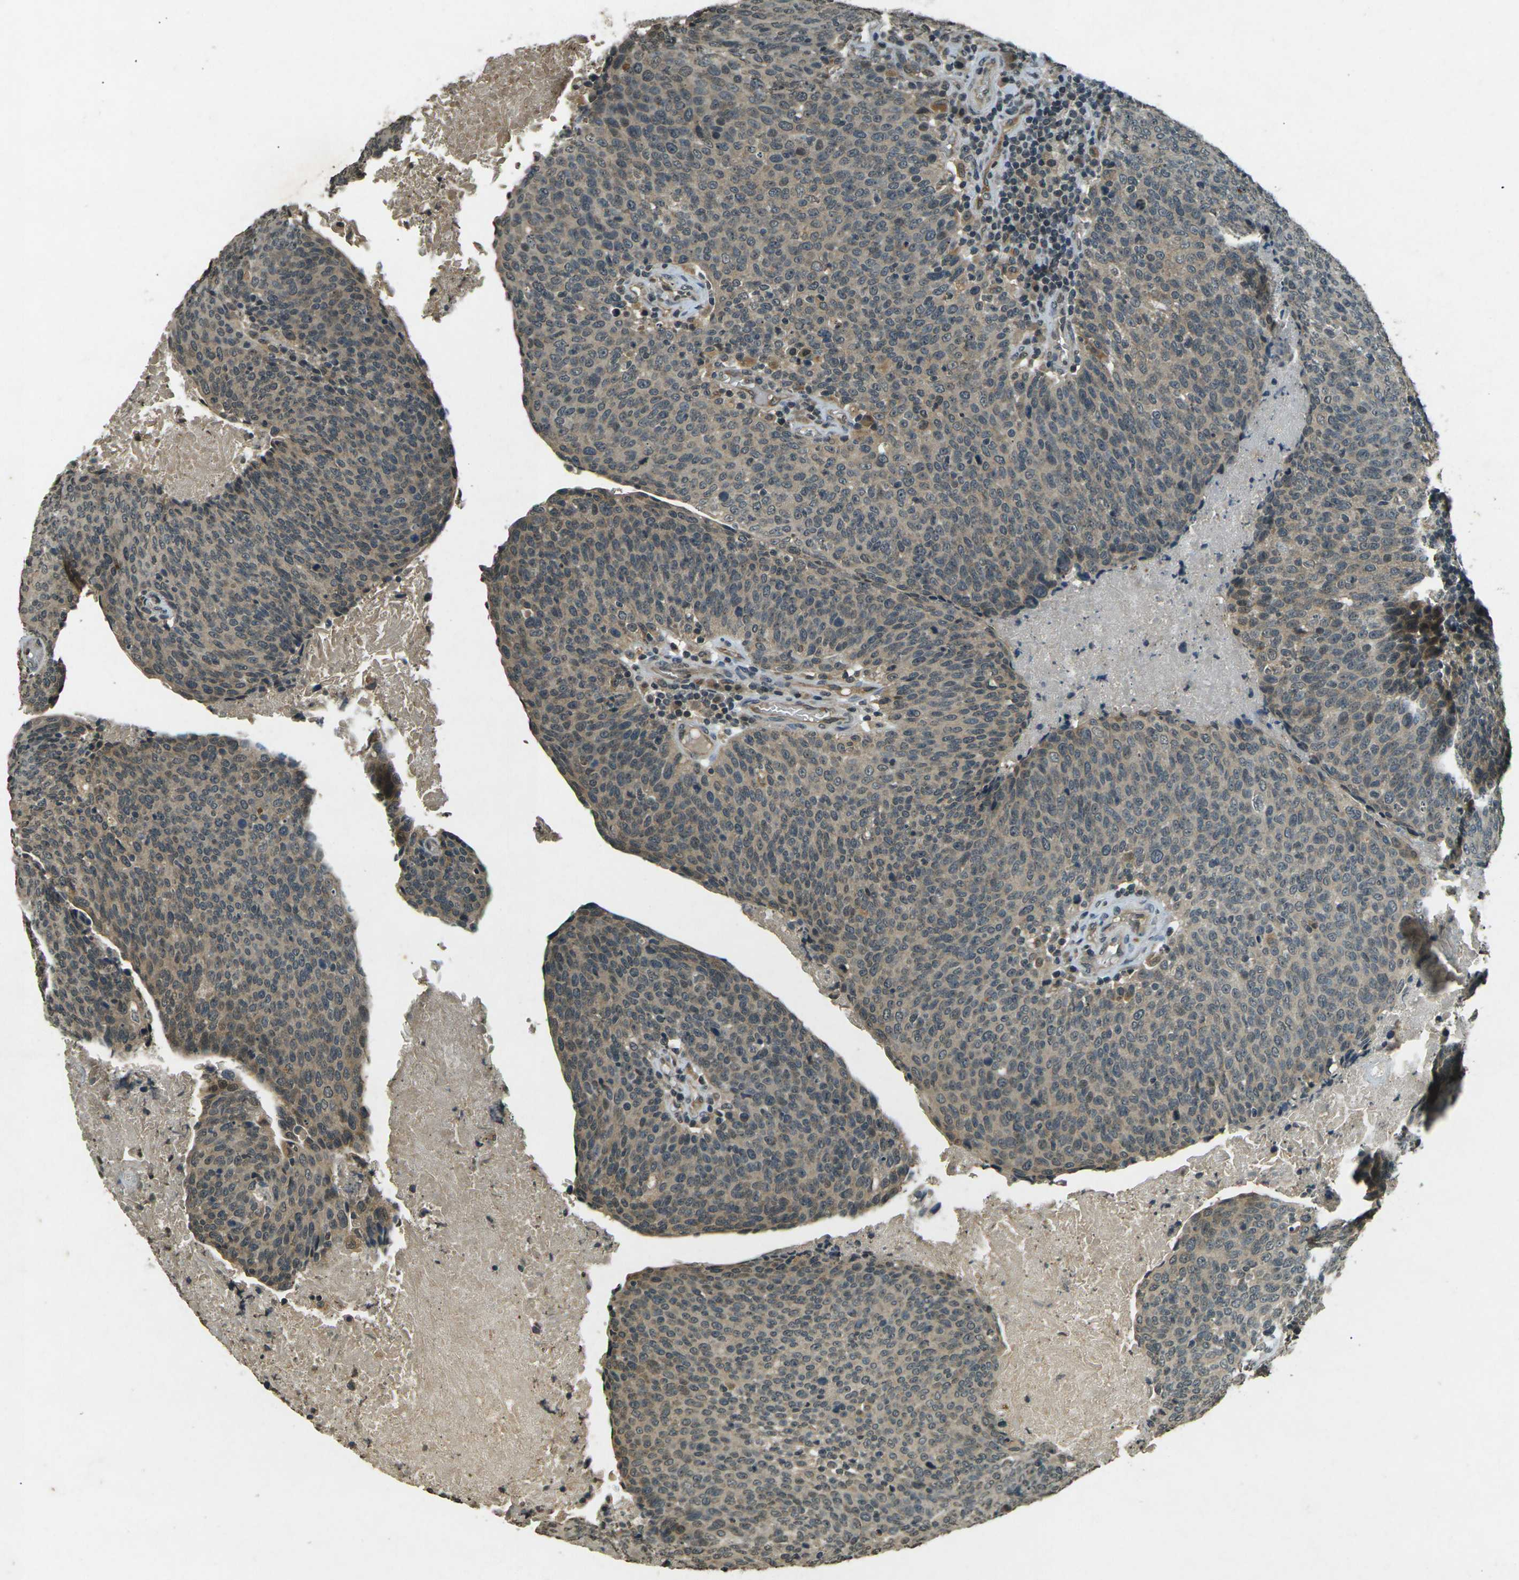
{"staining": {"intensity": "moderate", "quantity": ">75%", "location": "cytoplasmic/membranous"}, "tissue": "head and neck cancer", "cell_type": "Tumor cells", "image_type": "cancer", "snomed": [{"axis": "morphology", "description": "Squamous cell carcinoma, NOS"}, {"axis": "morphology", "description": "Squamous cell carcinoma, metastatic, NOS"}, {"axis": "topography", "description": "Lymph node"}, {"axis": "topography", "description": "Head-Neck"}], "caption": "Approximately >75% of tumor cells in head and neck metastatic squamous cell carcinoma show moderate cytoplasmic/membranous protein staining as visualized by brown immunohistochemical staining.", "gene": "PDE2A", "patient": {"sex": "male", "age": 62}}